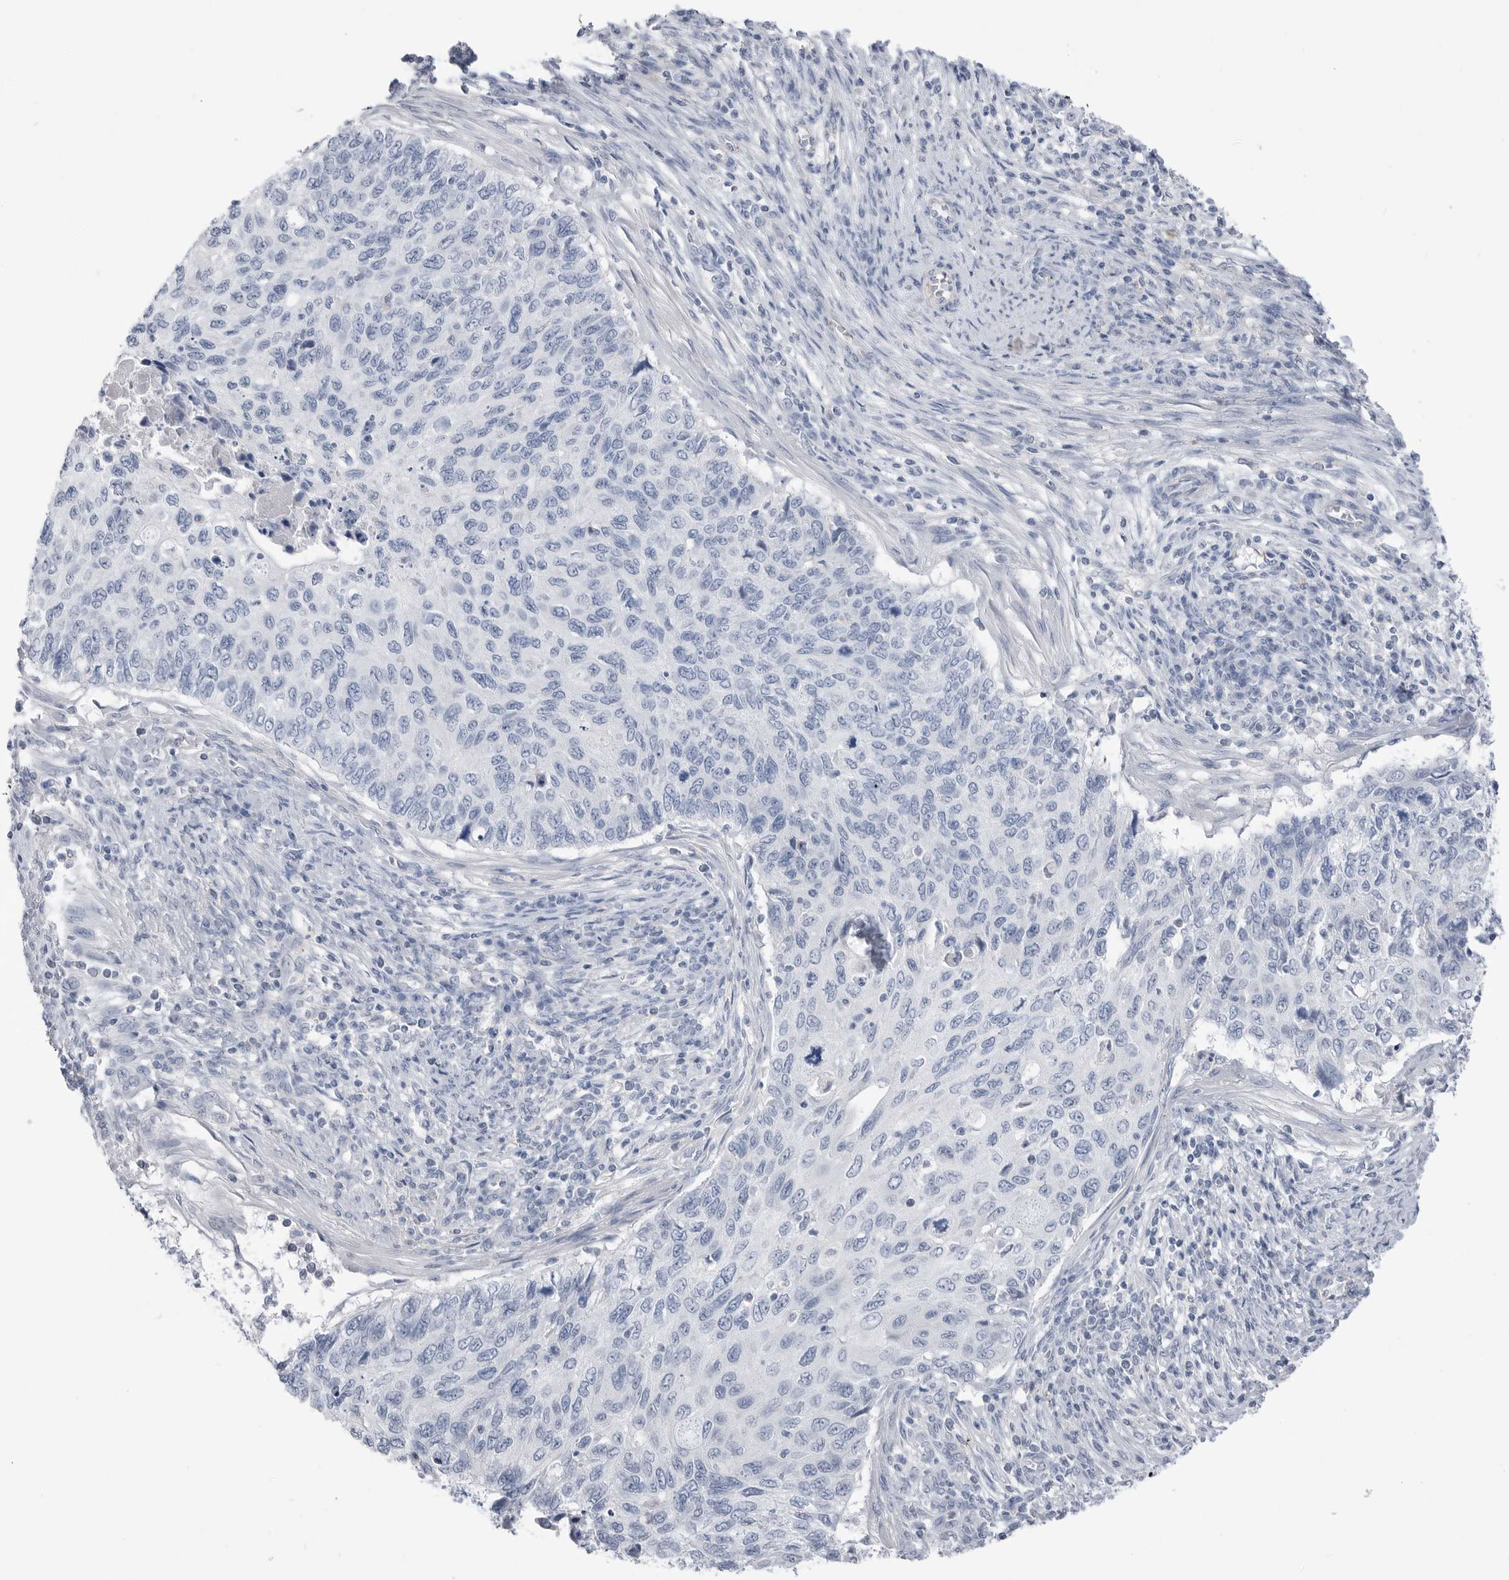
{"staining": {"intensity": "negative", "quantity": "none", "location": "none"}, "tissue": "cervical cancer", "cell_type": "Tumor cells", "image_type": "cancer", "snomed": [{"axis": "morphology", "description": "Squamous cell carcinoma, NOS"}, {"axis": "topography", "description": "Cervix"}], "caption": "Immunohistochemistry (IHC) histopathology image of neoplastic tissue: human squamous cell carcinoma (cervical) stained with DAB demonstrates no significant protein expression in tumor cells. (Brightfield microscopy of DAB (3,3'-diaminobenzidine) immunohistochemistry (IHC) at high magnification).", "gene": "ABHD12", "patient": {"sex": "female", "age": 70}}